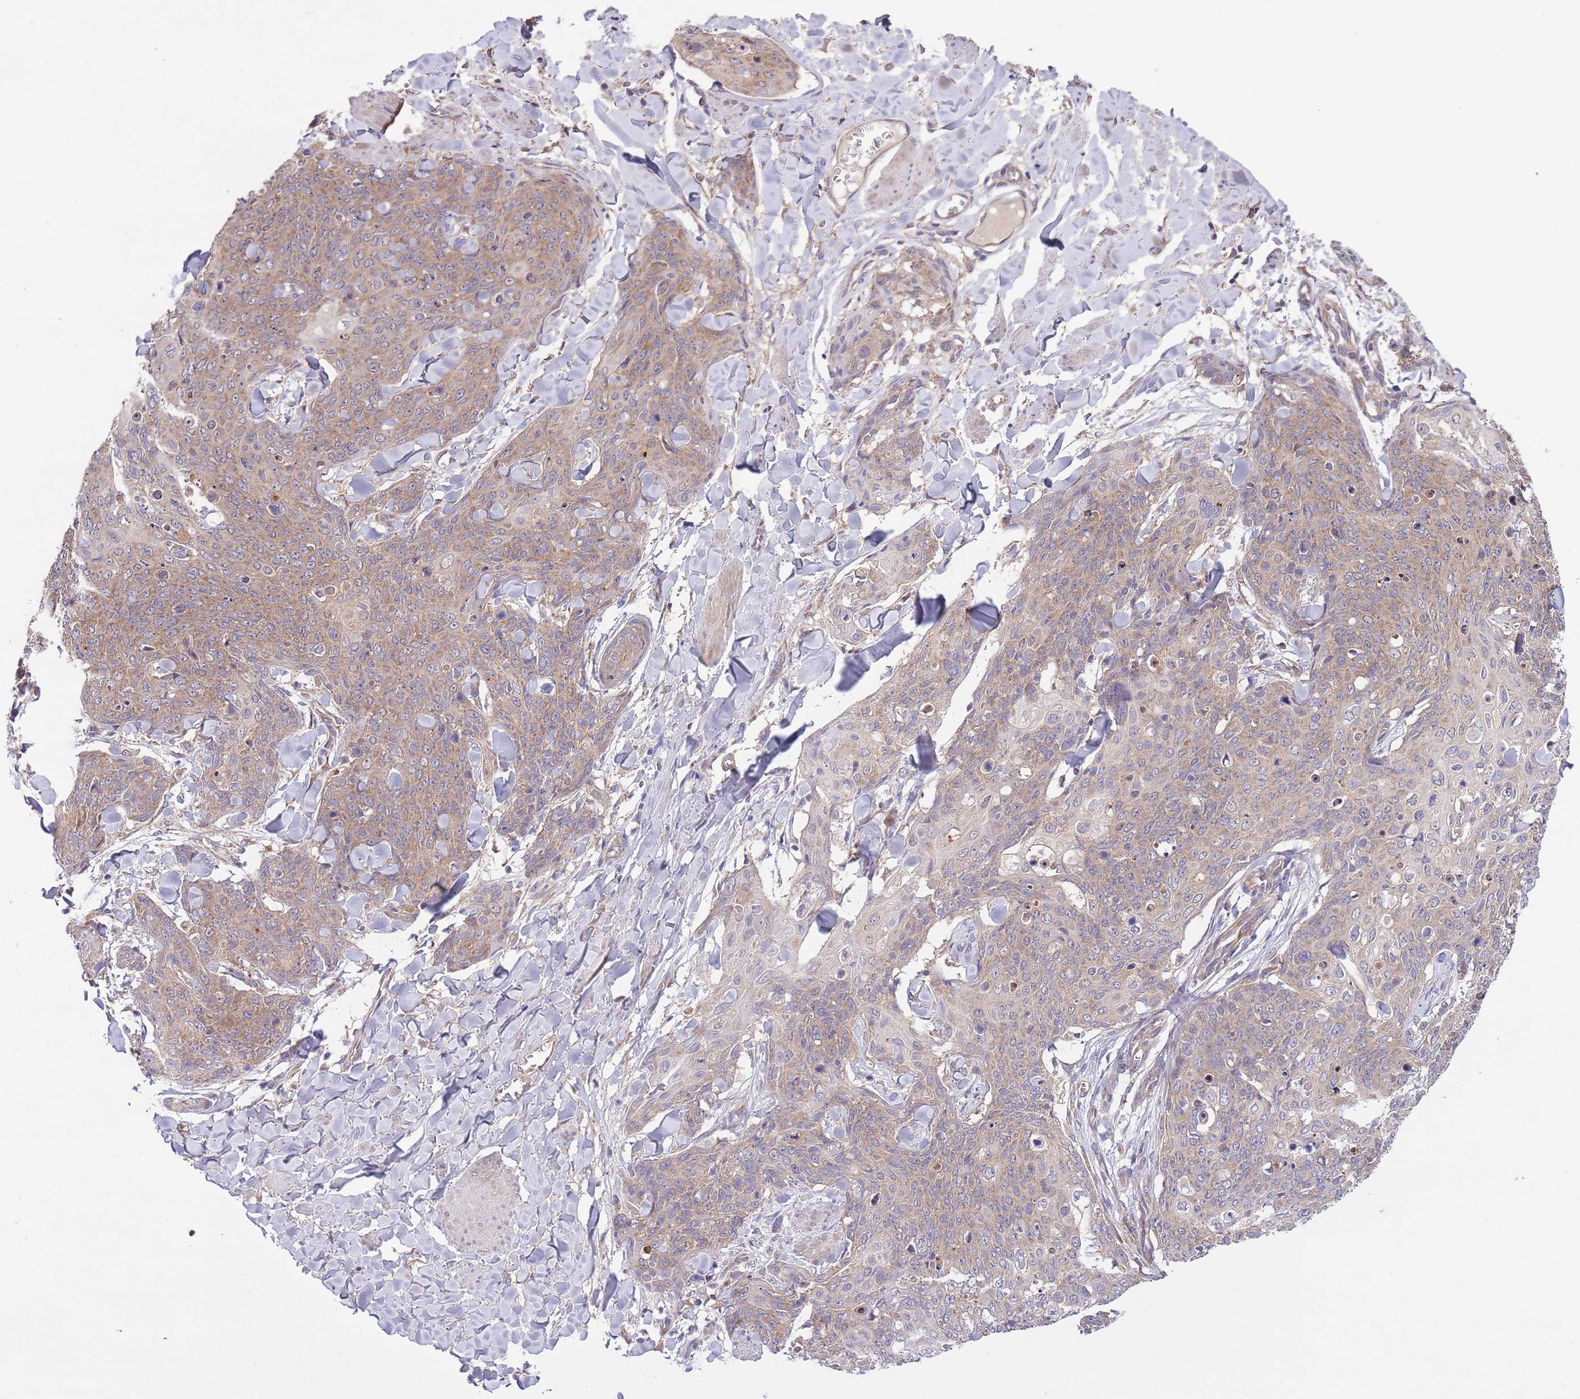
{"staining": {"intensity": "moderate", "quantity": "25%-75%", "location": "cytoplasmic/membranous"}, "tissue": "skin cancer", "cell_type": "Tumor cells", "image_type": "cancer", "snomed": [{"axis": "morphology", "description": "Squamous cell carcinoma, NOS"}, {"axis": "topography", "description": "Skin"}, {"axis": "topography", "description": "Vulva"}], "caption": "Skin squamous cell carcinoma stained with DAB (3,3'-diaminobenzidine) IHC shows medium levels of moderate cytoplasmic/membranous positivity in approximately 25%-75% of tumor cells.", "gene": "MFNG", "patient": {"sex": "female", "age": 85}}